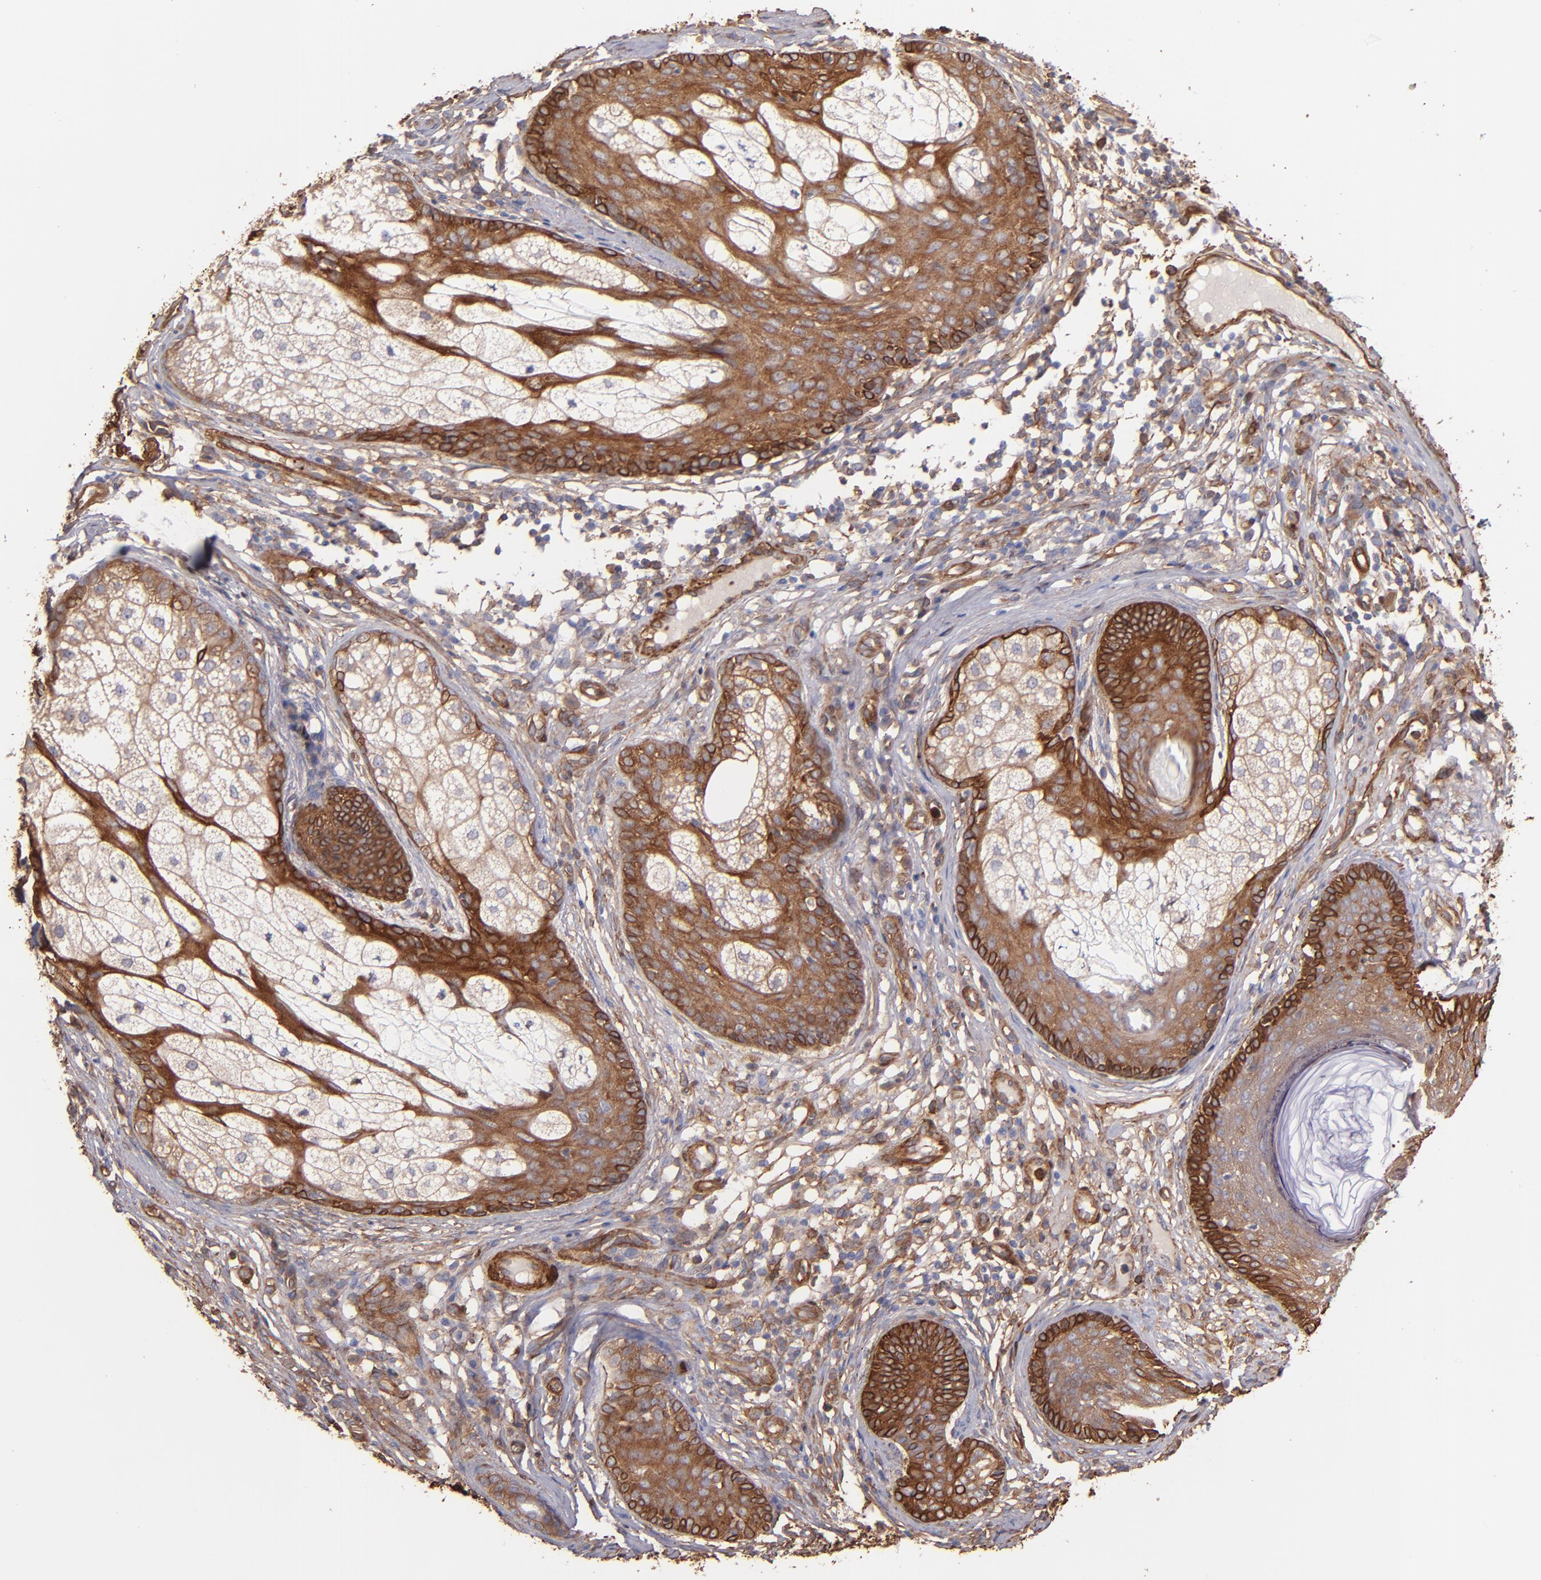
{"staining": {"intensity": "moderate", "quantity": ">75%", "location": "cytoplasmic/membranous"}, "tissue": "skin cancer", "cell_type": "Tumor cells", "image_type": "cancer", "snomed": [{"axis": "morphology", "description": "Basal cell carcinoma"}, {"axis": "topography", "description": "Skin"}], "caption": "A high-resolution micrograph shows immunohistochemistry (IHC) staining of basal cell carcinoma (skin), which exhibits moderate cytoplasmic/membranous expression in about >75% of tumor cells.", "gene": "VCL", "patient": {"sex": "male", "age": 74}}